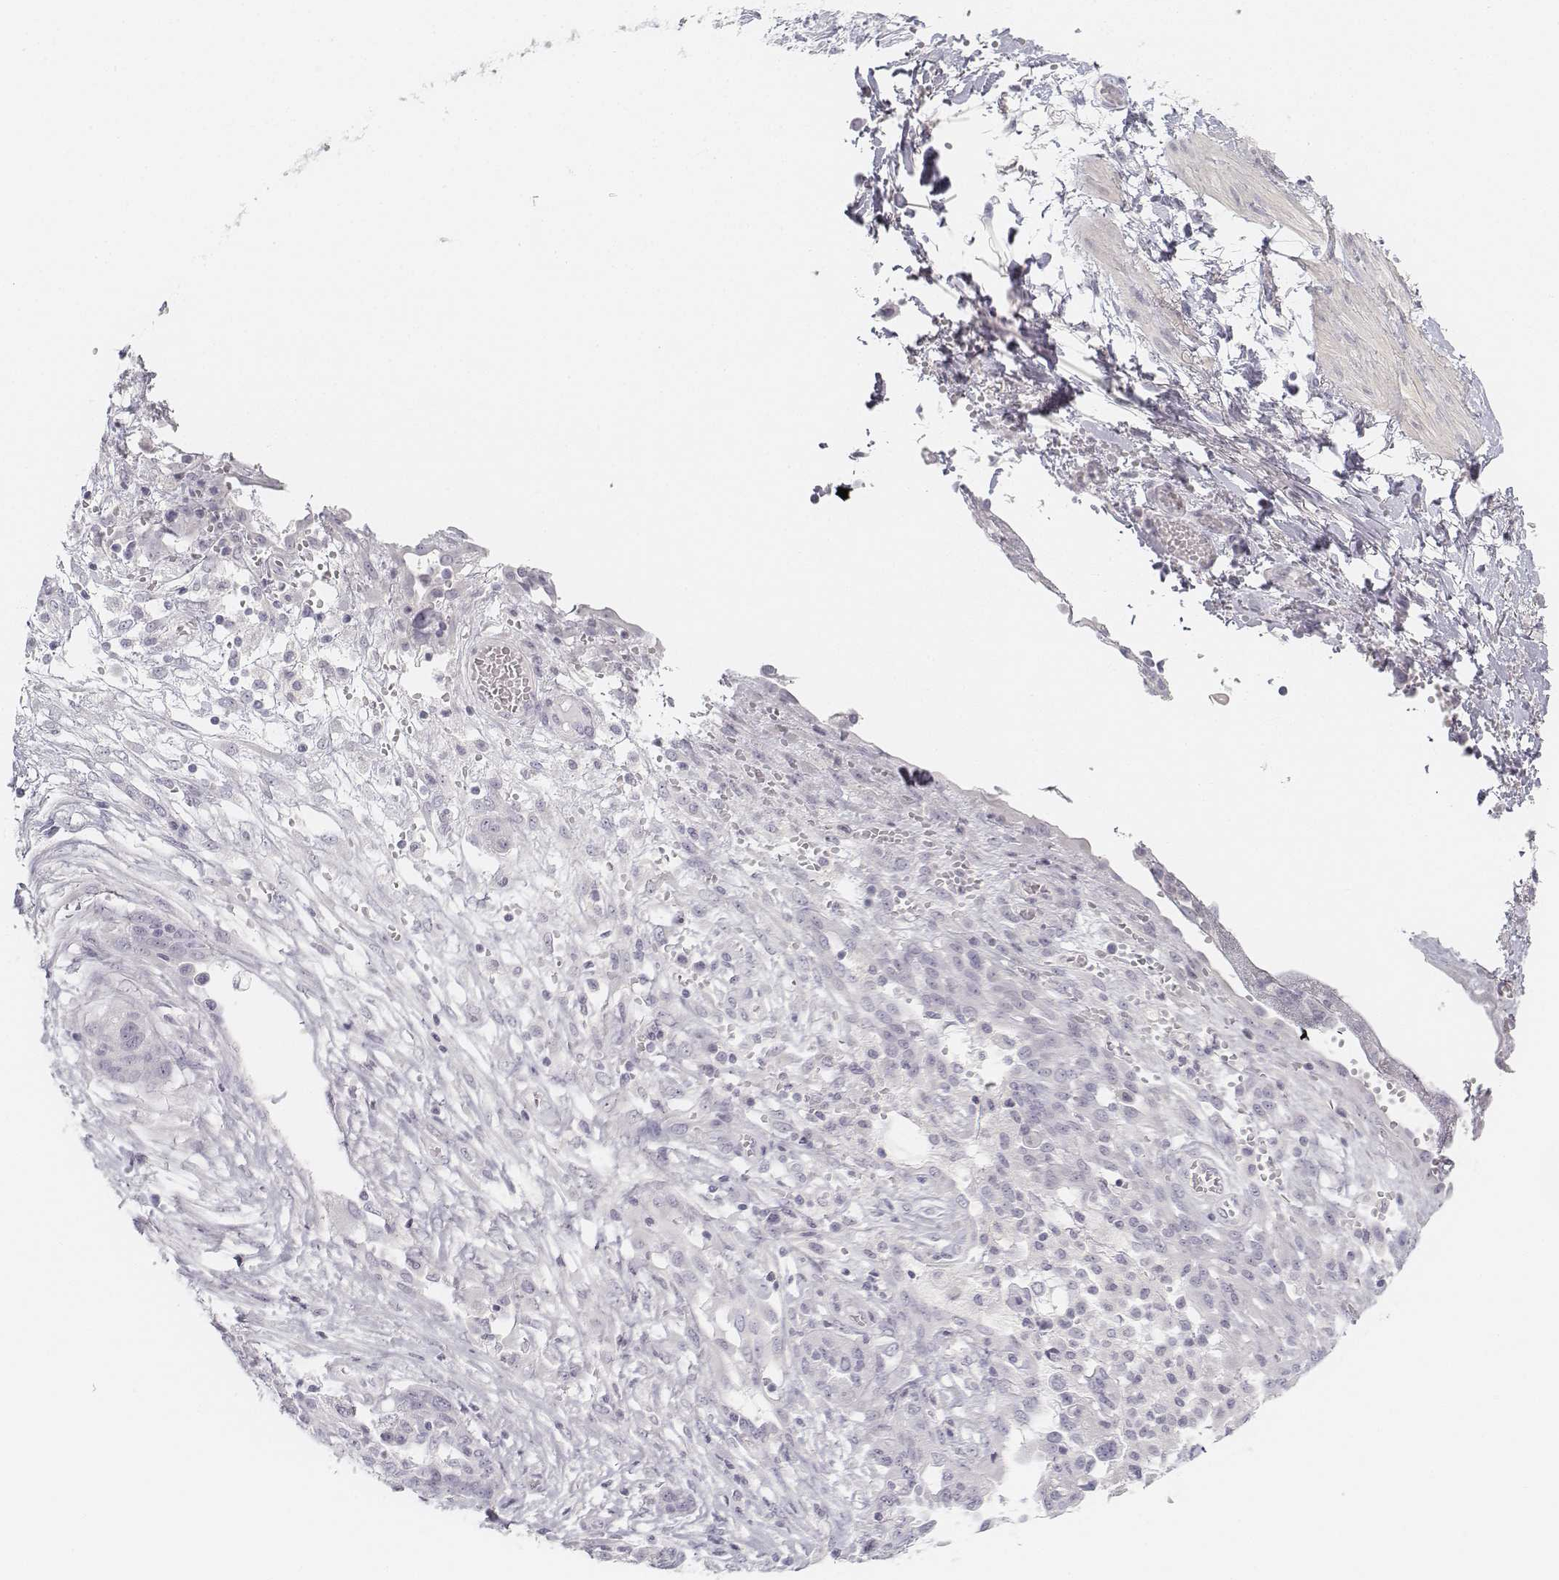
{"staining": {"intensity": "negative", "quantity": "none", "location": "none"}, "tissue": "ovarian cancer", "cell_type": "Tumor cells", "image_type": "cancer", "snomed": [{"axis": "morphology", "description": "Cystadenocarcinoma, serous, NOS"}, {"axis": "topography", "description": "Ovary"}], "caption": "This is an immunohistochemistry (IHC) photomicrograph of human serous cystadenocarcinoma (ovarian). There is no staining in tumor cells.", "gene": "KRT25", "patient": {"sex": "female", "age": 67}}